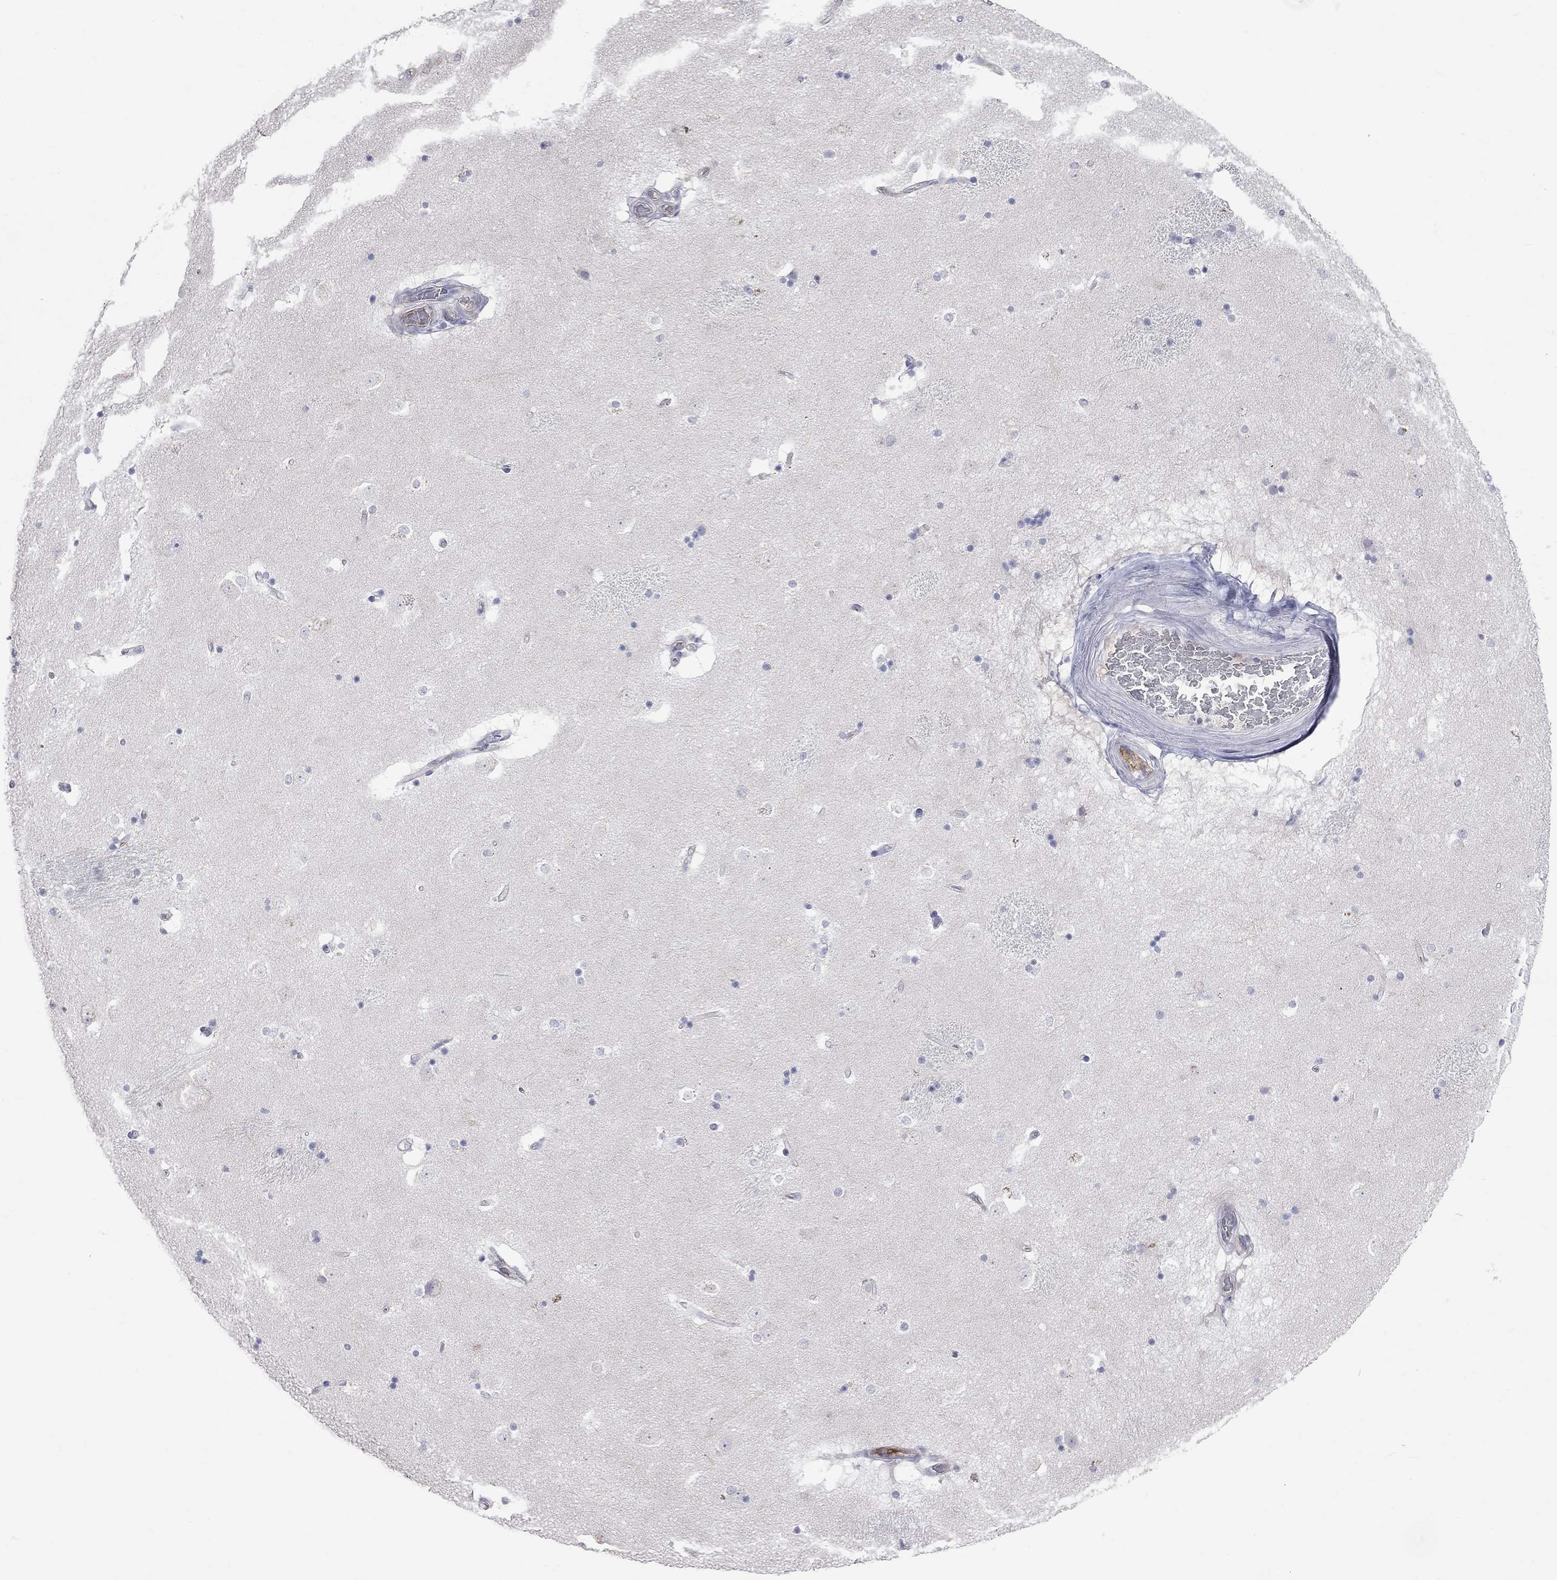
{"staining": {"intensity": "negative", "quantity": "none", "location": "none"}, "tissue": "caudate", "cell_type": "Glial cells", "image_type": "normal", "snomed": [{"axis": "morphology", "description": "Normal tissue, NOS"}, {"axis": "topography", "description": "Lateral ventricle wall"}], "caption": "Glial cells are negative for protein expression in unremarkable human caudate.", "gene": "KCND2", "patient": {"sex": "male", "age": 51}}